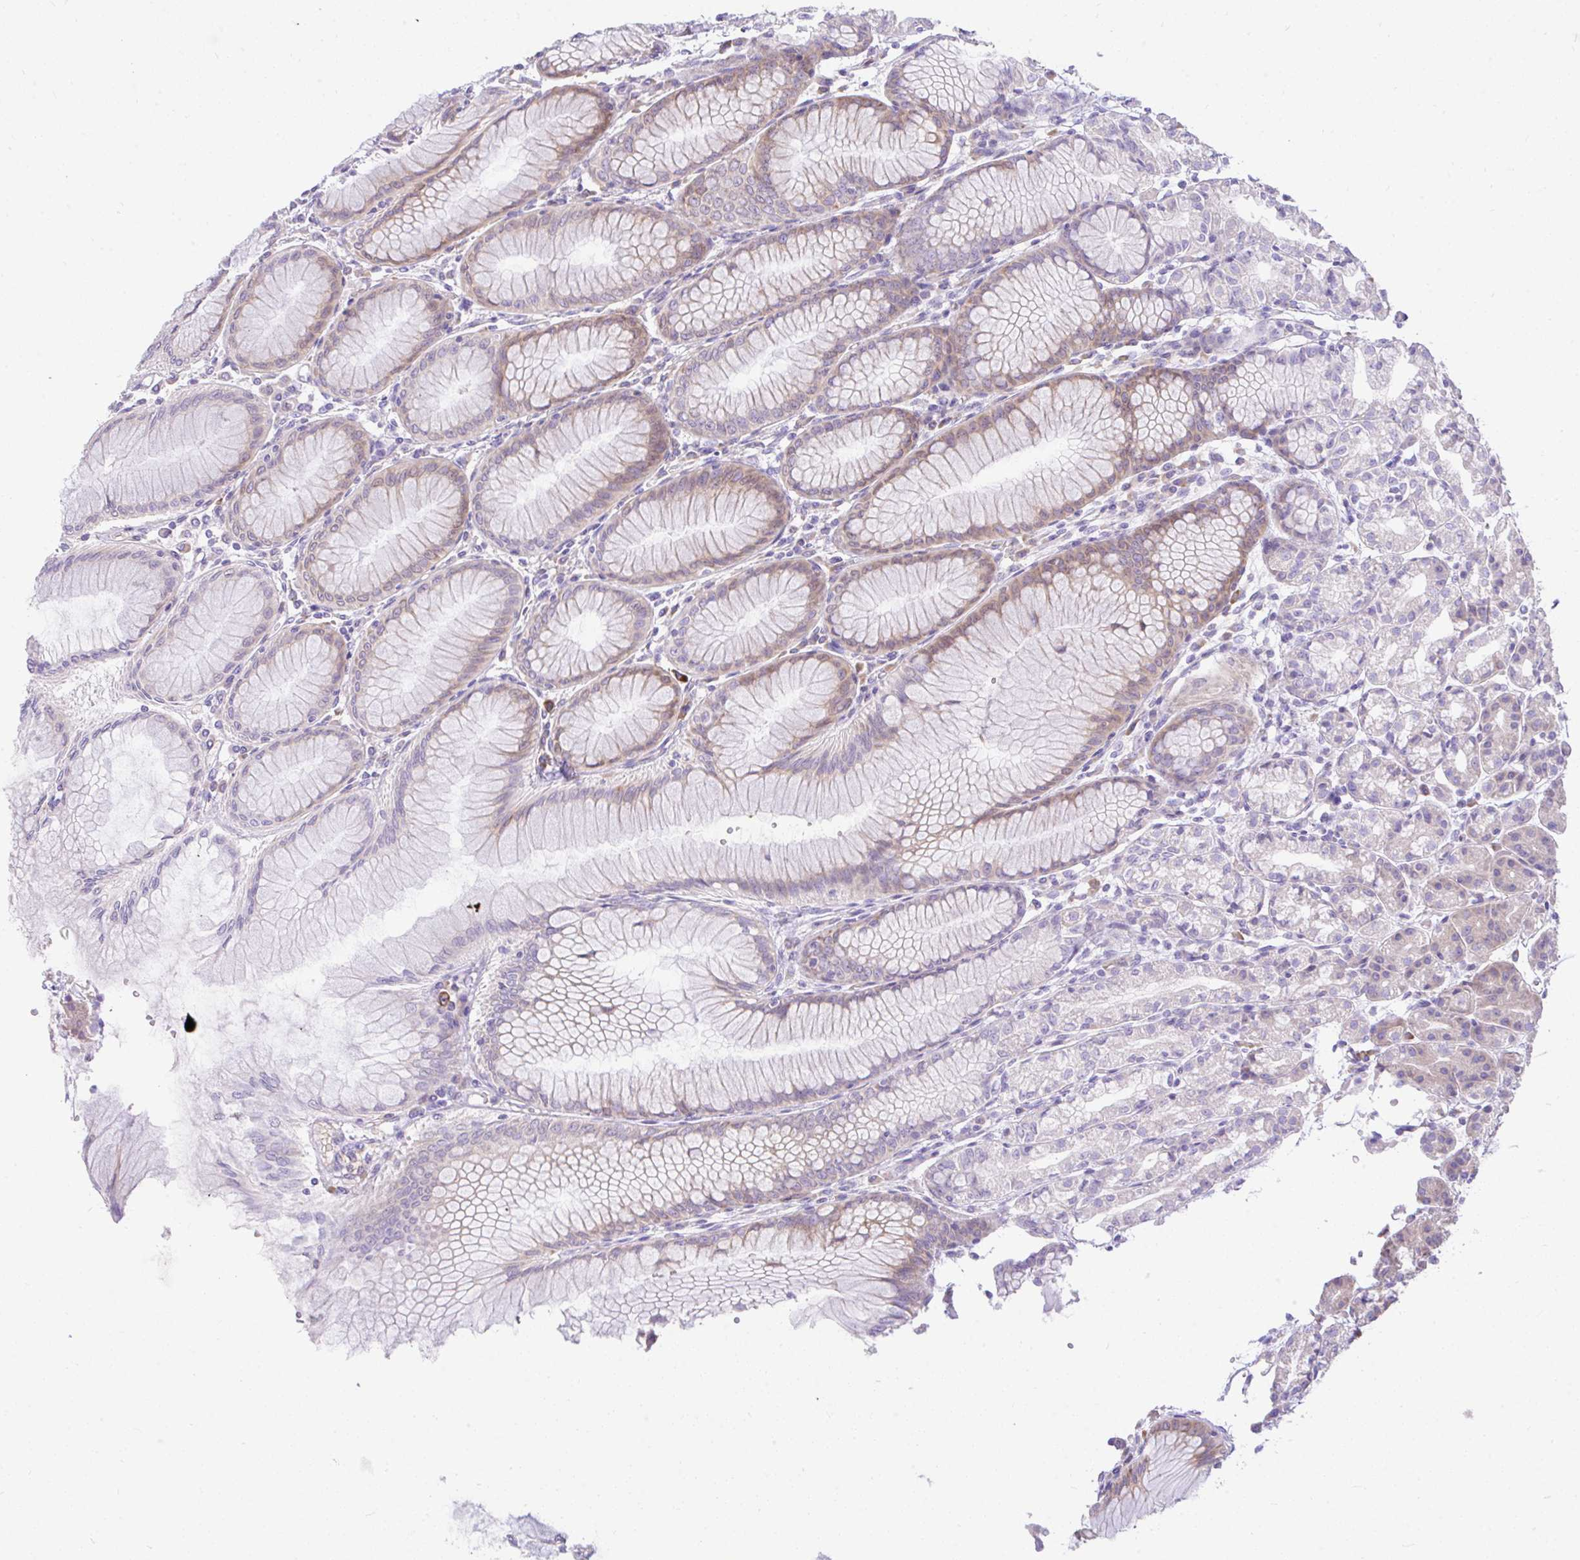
{"staining": {"intensity": "moderate", "quantity": "<25%", "location": "cytoplasmic/membranous"}, "tissue": "stomach", "cell_type": "Glandular cells", "image_type": "normal", "snomed": [{"axis": "morphology", "description": "Normal tissue, NOS"}, {"axis": "topography", "description": "Stomach"}], "caption": "The photomicrograph reveals staining of unremarkable stomach, revealing moderate cytoplasmic/membranous protein positivity (brown color) within glandular cells.", "gene": "EEF1A1", "patient": {"sex": "female", "age": 57}}